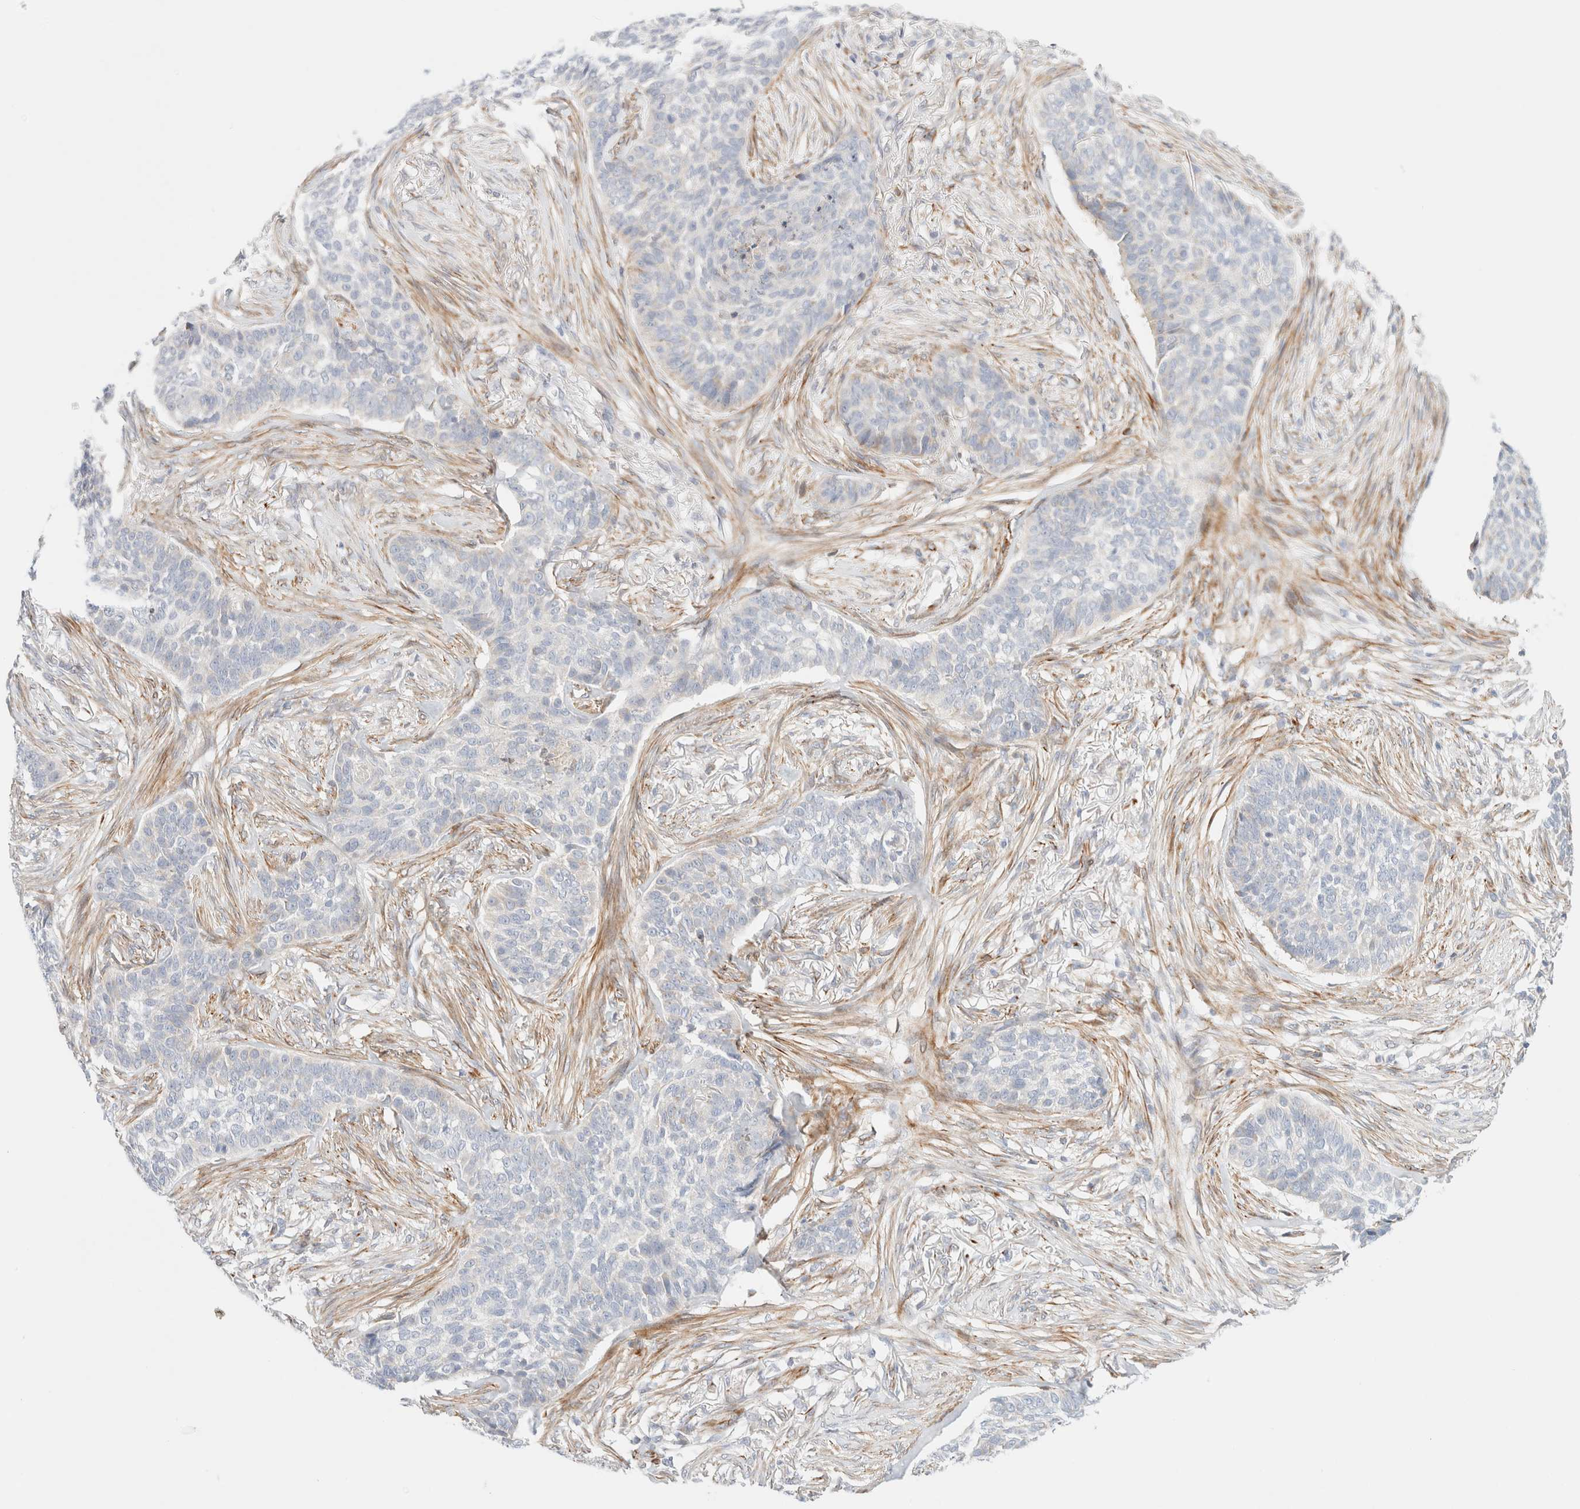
{"staining": {"intensity": "negative", "quantity": "none", "location": "none"}, "tissue": "skin cancer", "cell_type": "Tumor cells", "image_type": "cancer", "snomed": [{"axis": "morphology", "description": "Basal cell carcinoma"}, {"axis": "topography", "description": "Skin"}], "caption": "Tumor cells show no significant expression in skin cancer (basal cell carcinoma). Nuclei are stained in blue.", "gene": "SLC25A48", "patient": {"sex": "male", "age": 85}}